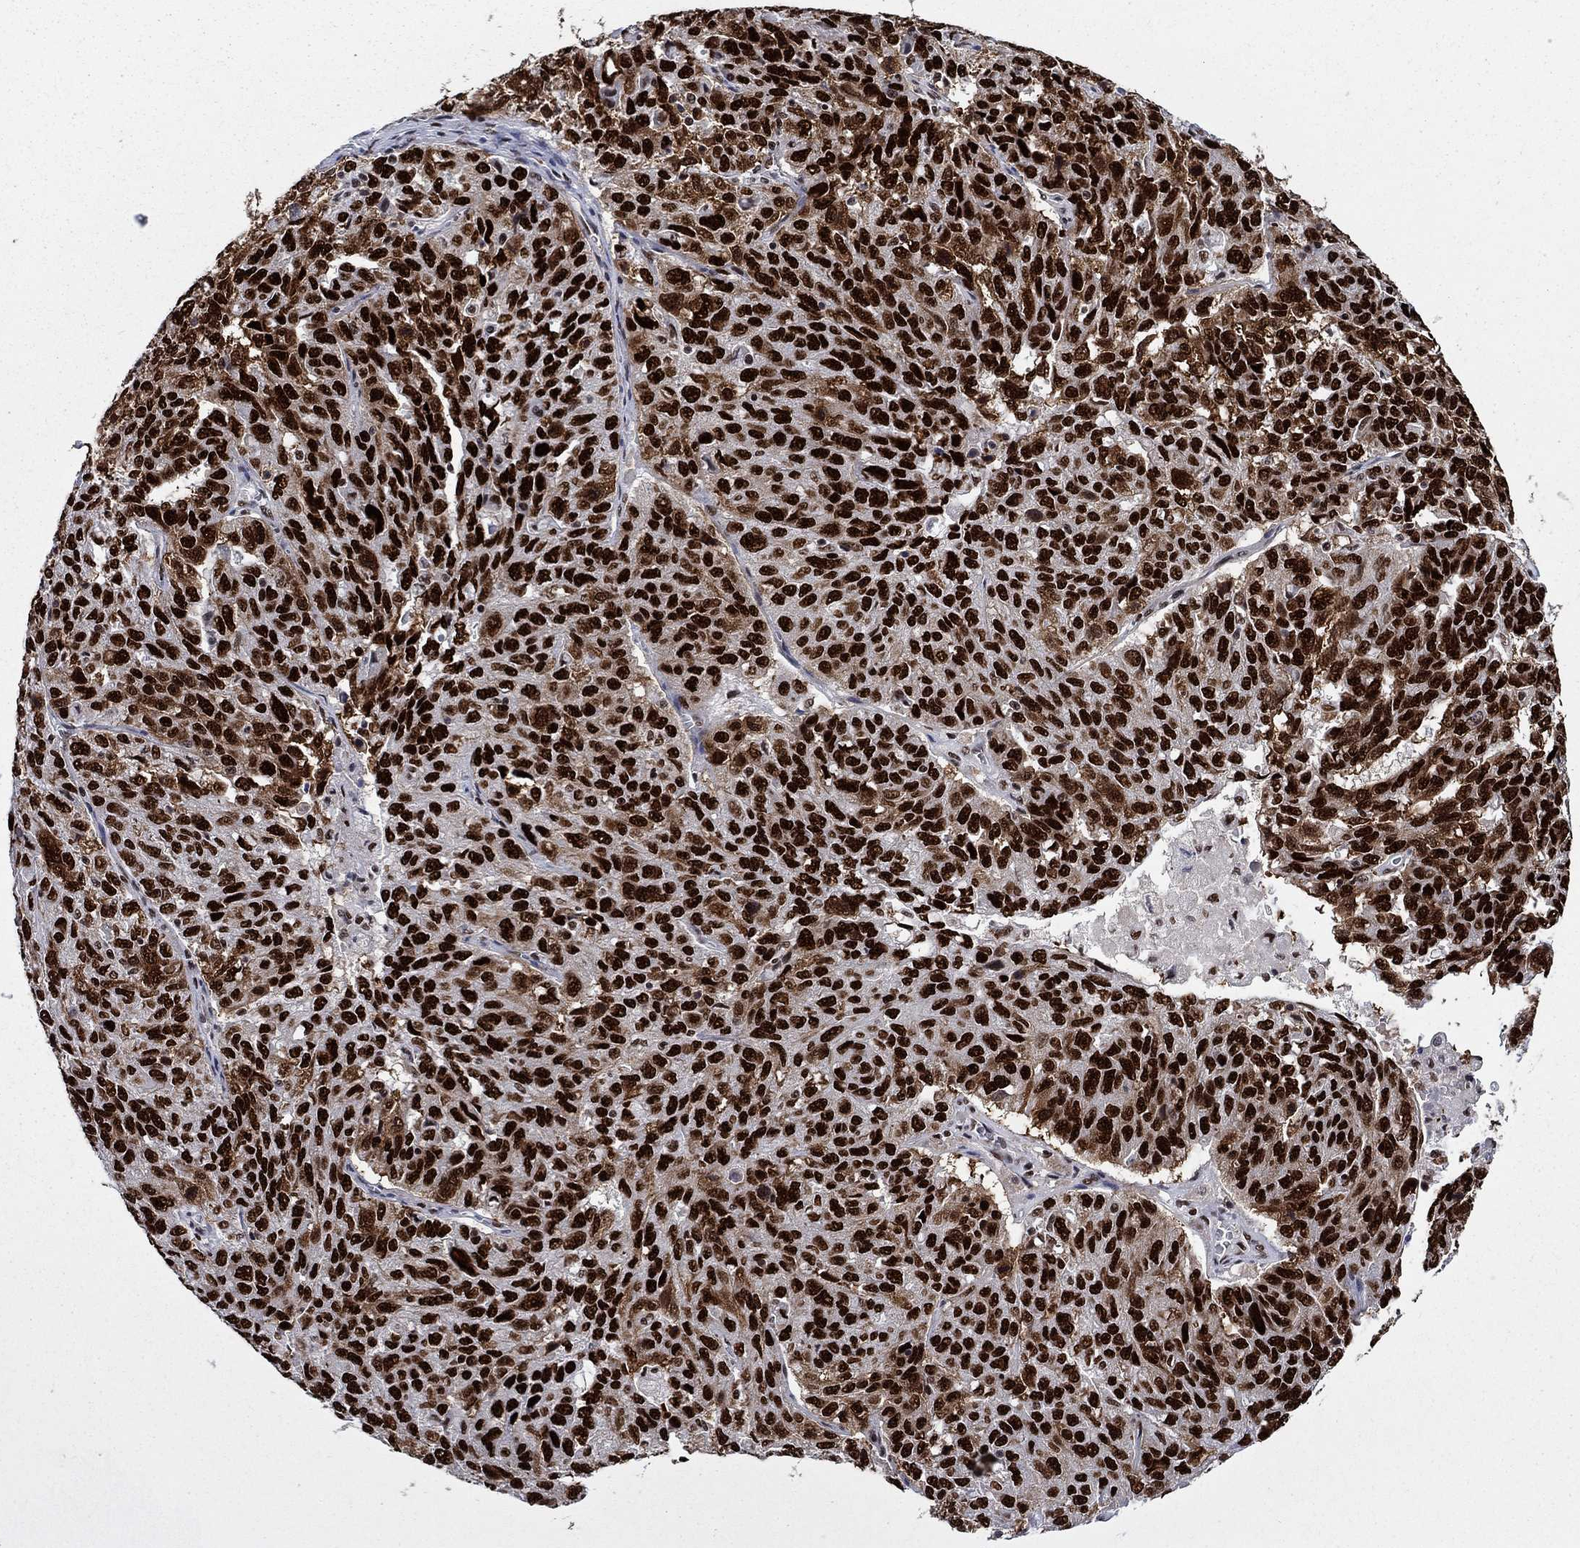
{"staining": {"intensity": "strong", "quantity": ">75%", "location": "nuclear"}, "tissue": "ovarian cancer", "cell_type": "Tumor cells", "image_type": "cancer", "snomed": [{"axis": "morphology", "description": "Cystadenocarcinoma, serous, NOS"}, {"axis": "topography", "description": "Ovary"}], "caption": "Immunohistochemistry (DAB) staining of serous cystadenocarcinoma (ovarian) reveals strong nuclear protein positivity in approximately >75% of tumor cells.", "gene": "RPRD1B", "patient": {"sex": "female", "age": 71}}